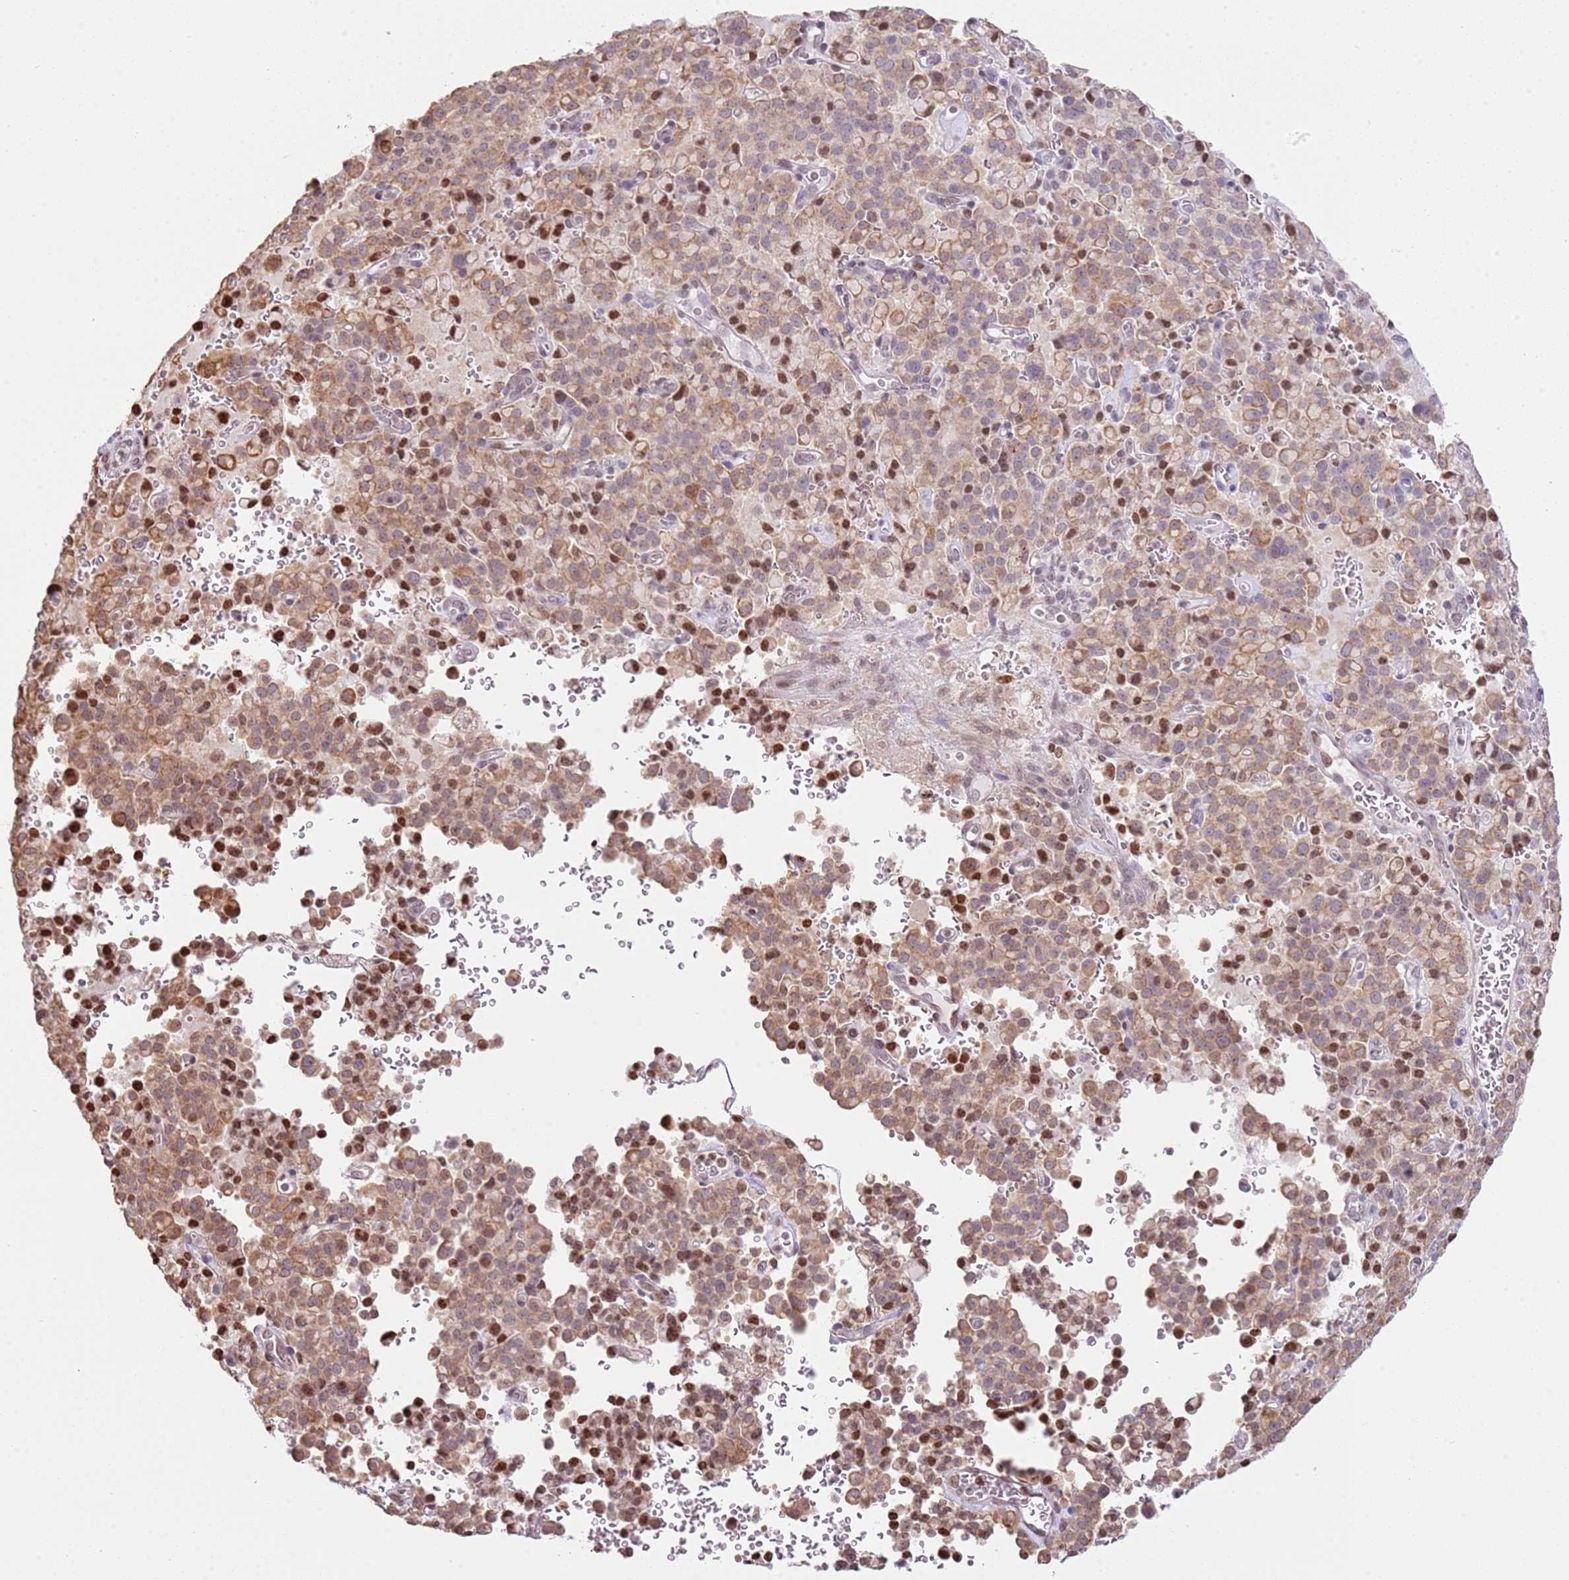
{"staining": {"intensity": "moderate", "quantity": ">75%", "location": "cytoplasmic/membranous"}, "tissue": "pancreatic cancer", "cell_type": "Tumor cells", "image_type": "cancer", "snomed": [{"axis": "morphology", "description": "Adenocarcinoma, NOS"}, {"axis": "topography", "description": "Pancreas"}], "caption": "Moderate cytoplasmic/membranous expression is seen in about >75% of tumor cells in adenocarcinoma (pancreatic). (DAB = brown stain, brightfield microscopy at high magnification).", "gene": "SCAF1", "patient": {"sex": "male", "age": 65}}